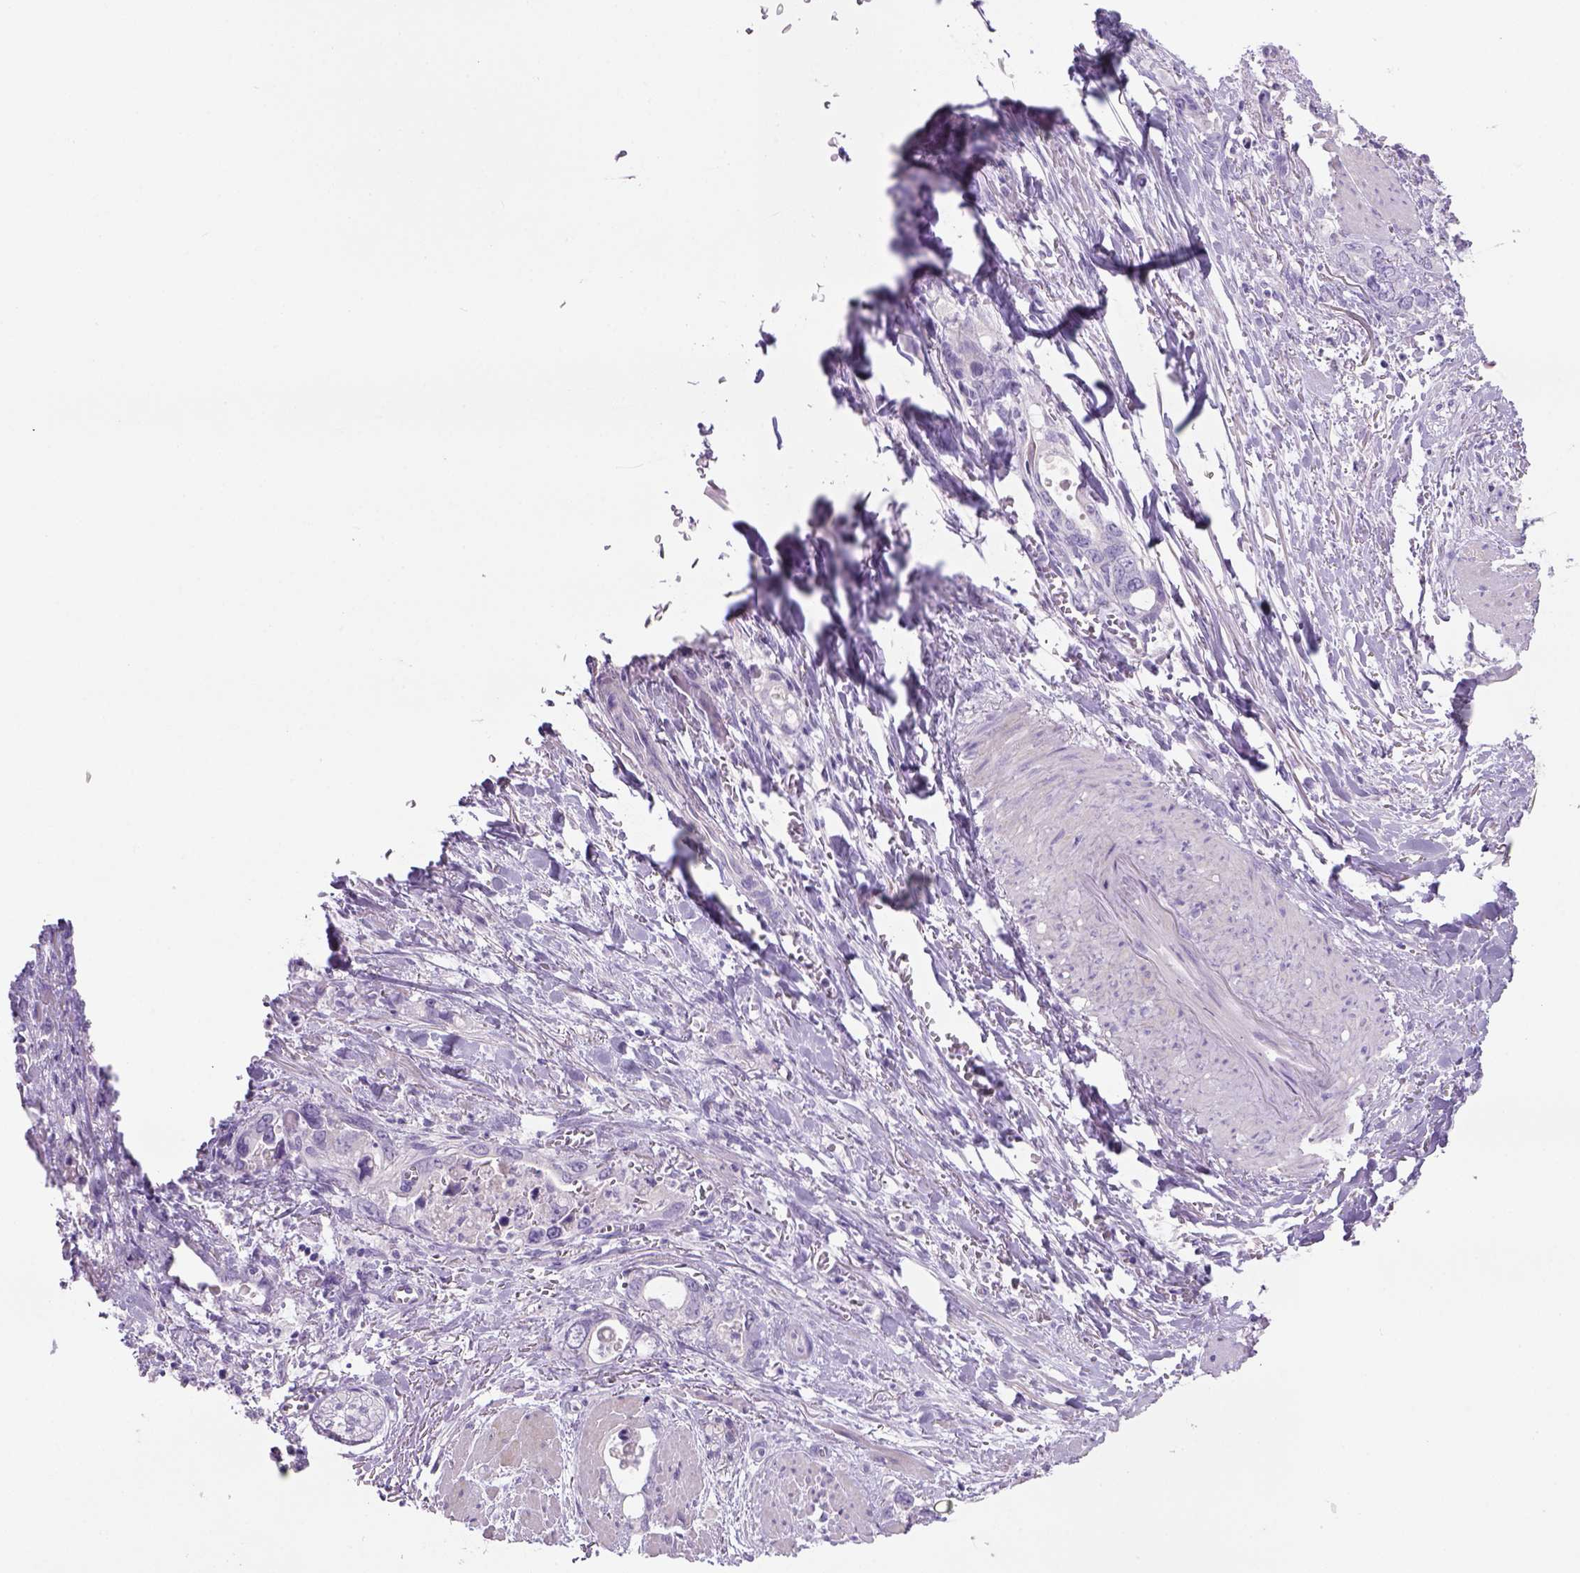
{"staining": {"intensity": "negative", "quantity": "none", "location": "none"}, "tissue": "stomach cancer", "cell_type": "Tumor cells", "image_type": "cancer", "snomed": [{"axis": "morphology", "description": "Normal tissue, NOS"}, {"axis": "morphology", "description": "Adenocarcinoma, NOS"}, {"axis": "topography", "description": "Esophagus"}, {"axis": "topography", "description": "Stomach, upper"}], "caption": "Immunohistochemistry photomicrograph of stomach cancer (adenocarcinoma) stained for a protein (brown), which displays no staining in tumor cells.", "gene": "TENM4", "patient": {"sex": "male", "age": 74}}